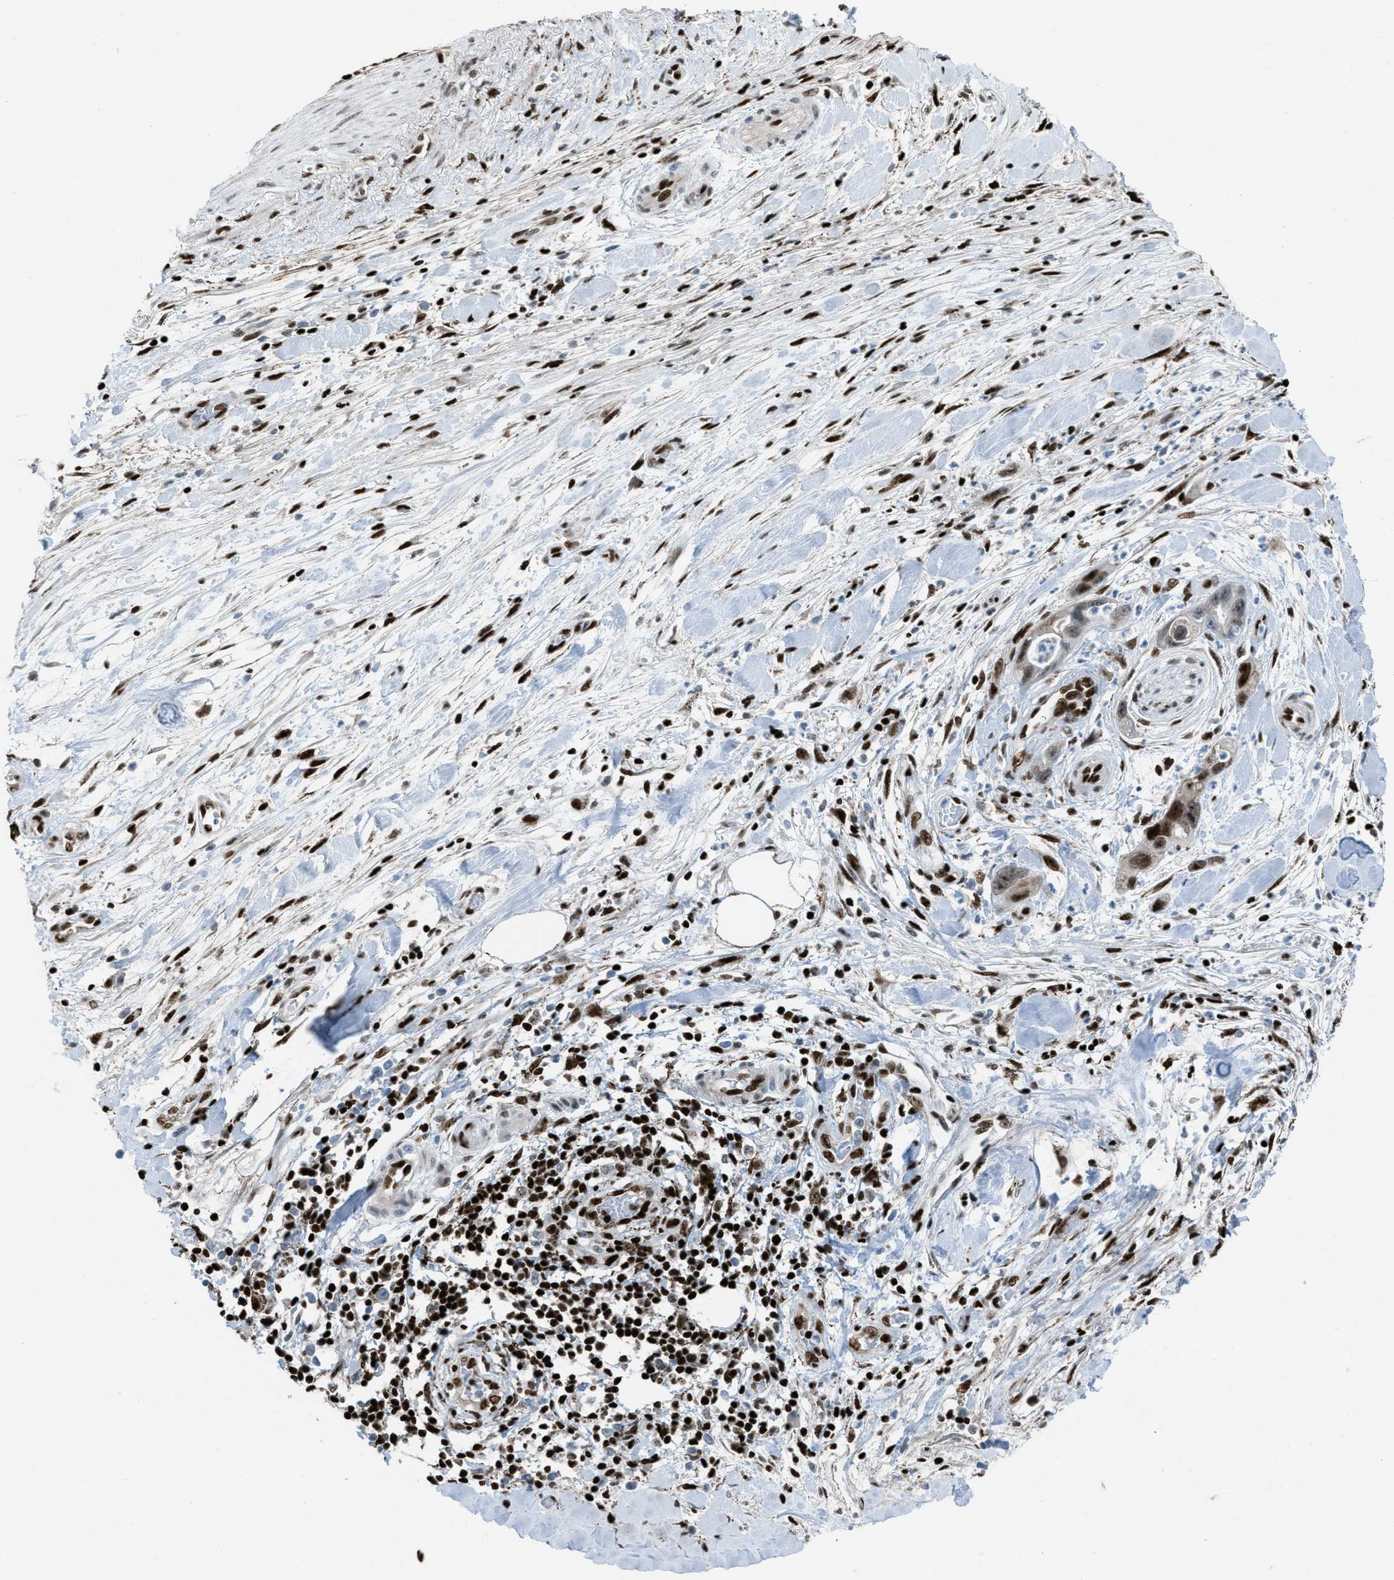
{"staining": {"intensity": "strong", "quantity": ">75%", "location": "nuclear"}, "tissue": "pancreatic cancer", "cell_type": "Tumor cells", "image_type": "cancer", "snomed": [{"axis": "morphology", "description": "Adenocarcinoma, NOS"}, {"axis": "topography", "description": "Pancreas"}], "caption": "Immunohistochemical staining of human adenocarcinoma (pancreatic) displays high levels of strong nuclear staining in approximately >75% of tumor cells. Using DAB (3,3'-diaminobenzidine) (brown) and hematoxylin (blue) stains, captured at high magnification using brightfield microscopy.", "gene": "SLFN5", "patient": {"sex": "female", "age": 70}}